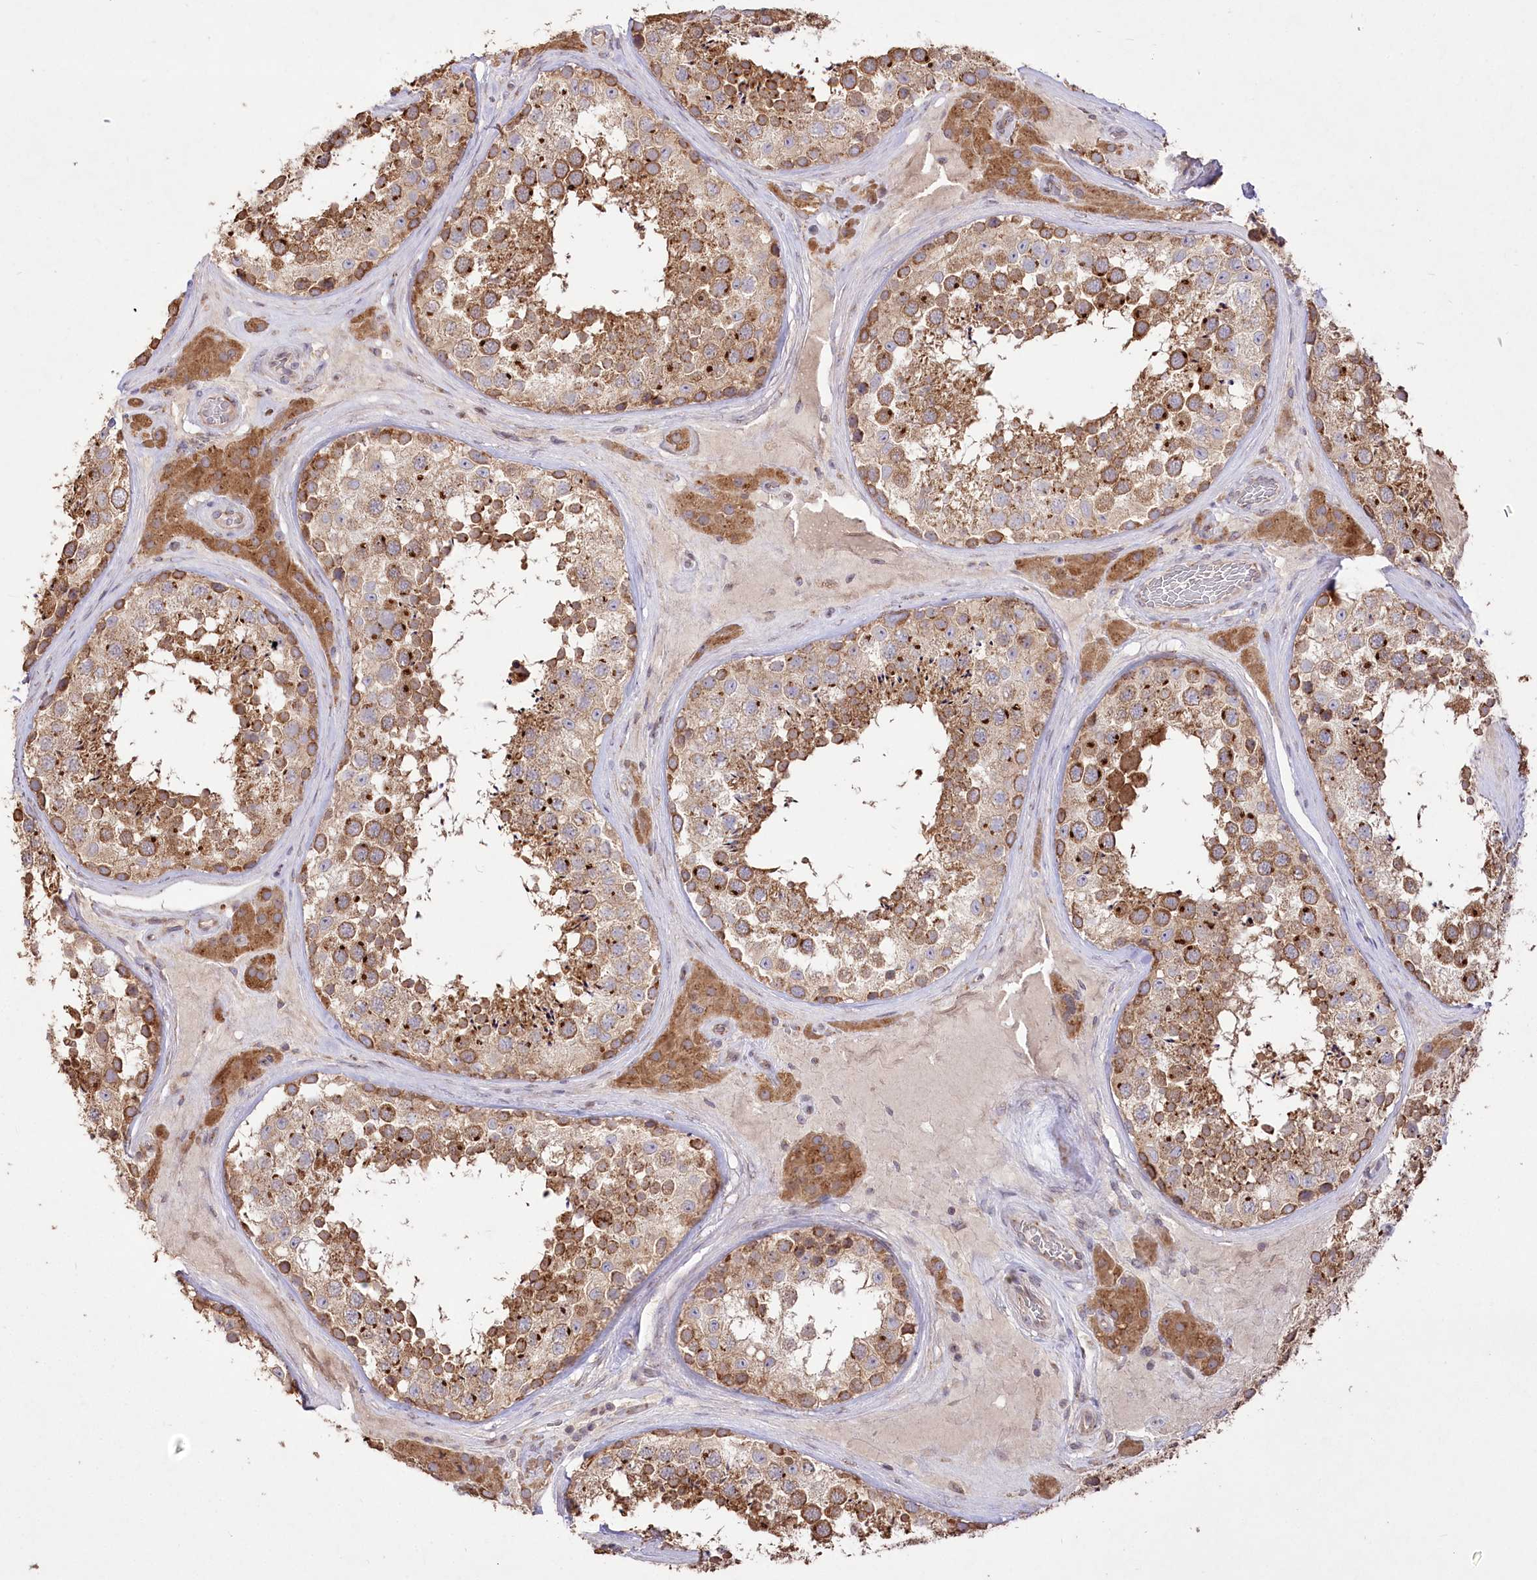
{"staining": {"intensity": "strong", "quantity": "25%-75%", "location": "cytoplasmic/membranous"}, "tissue": "testis", "cell_type": "Cells in seminiferous ducts", "image_type": "normal", "snomed": [{"axis": "morphology", "description": "Normal tissue, NOS"}, {"axis": "topography", "description": "Testis"}], "caption": "IHC of unremarkable human testis displays high levels of strong cytoplasmic/membranous expression in about 25%-75% of cells in seminiferous ducts. (DAB (3,3'-diaminobenzidine) IHC with brightfield microscopy, high magnification).", "gene": "STT3B", "patient": {"sex": "male", "age": 46}}